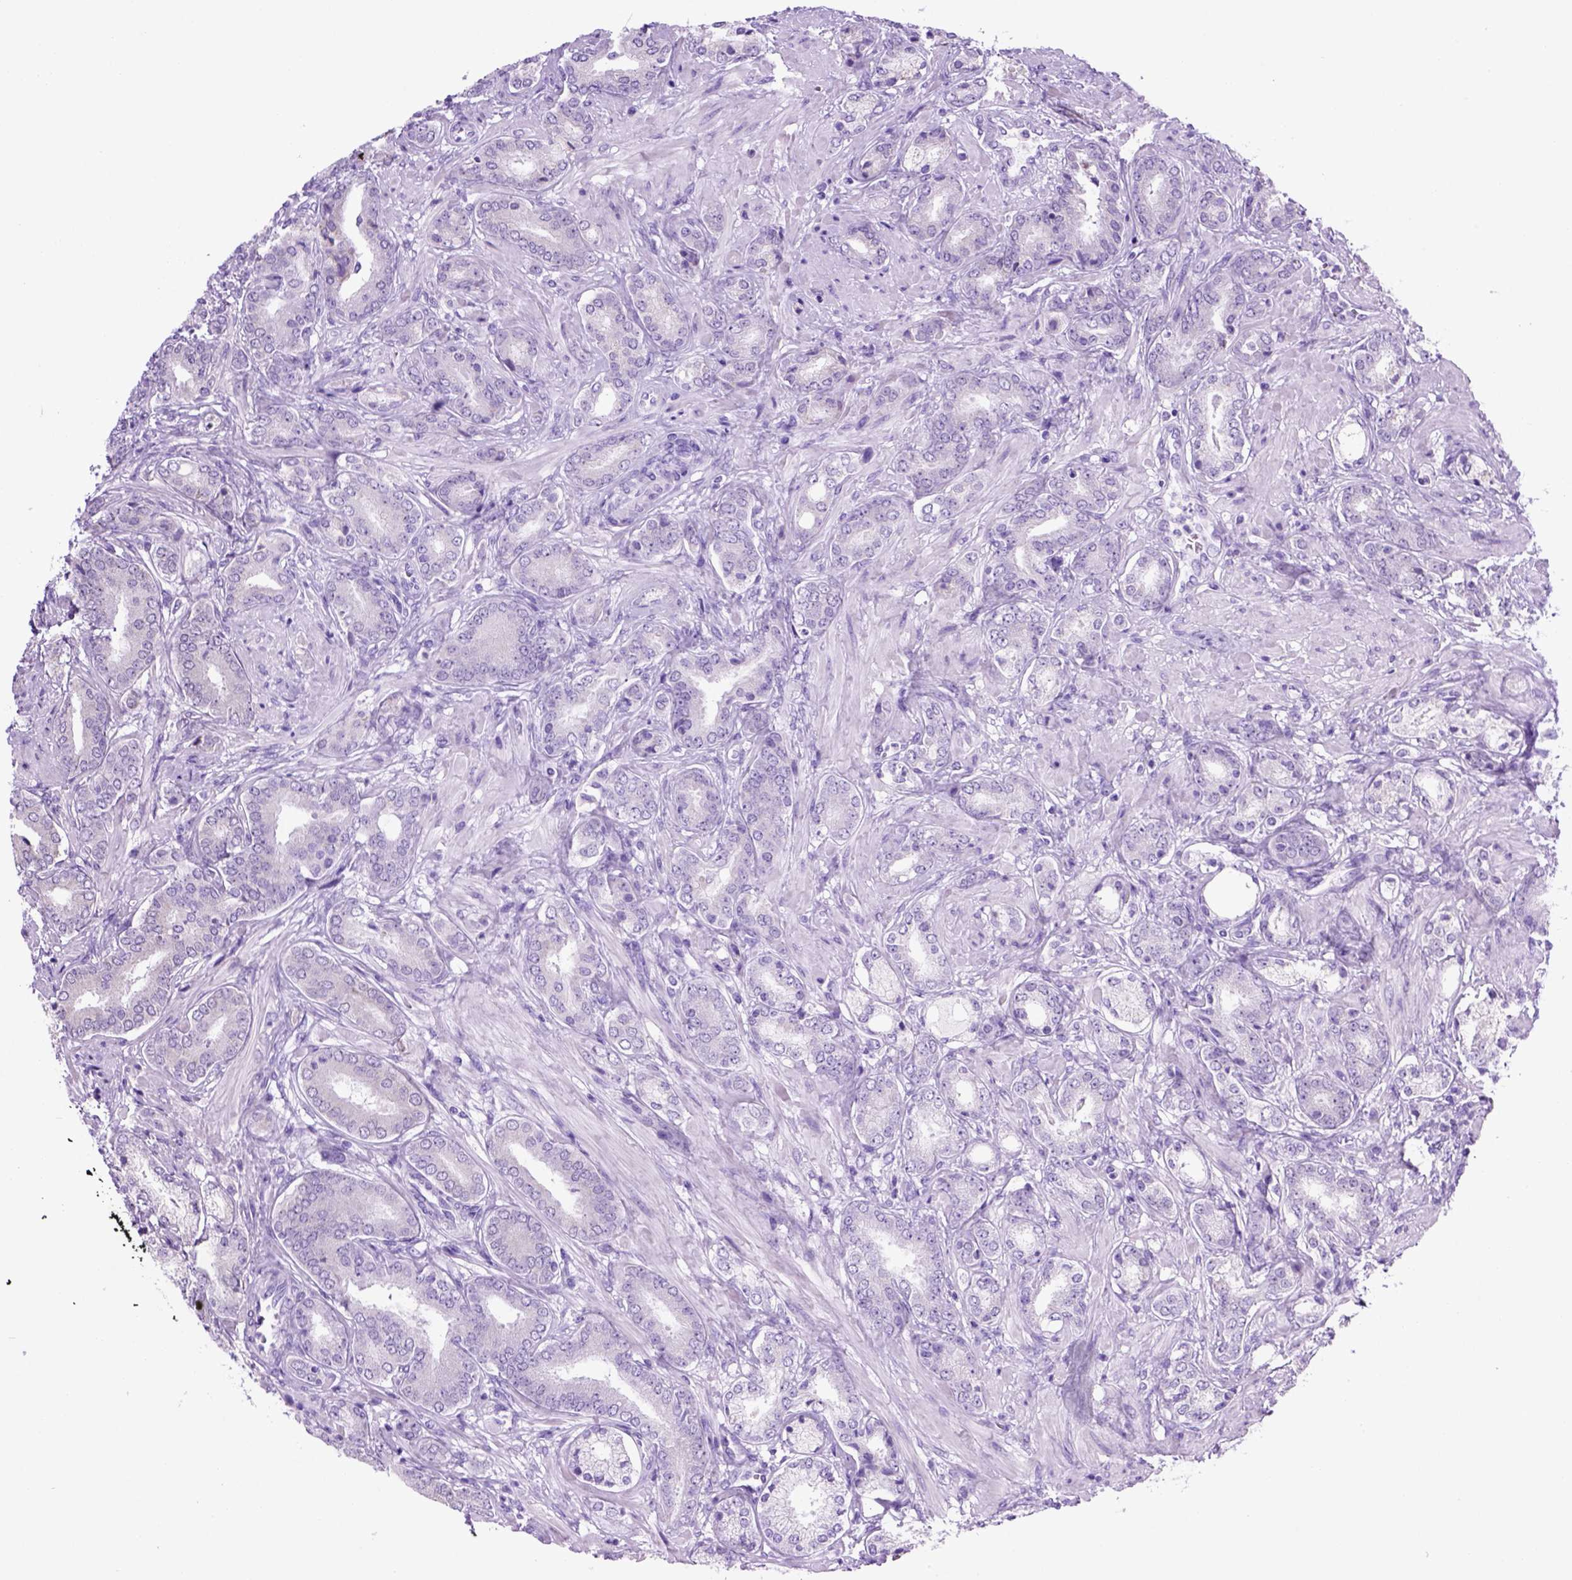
{"staining": {"intensity": "negative", "quantity": "none", "location": "none"}, "tissue": "prostate cancer", "cell_type": "Tumor cells", "image_type": "cancer", "snomed": [{"axis": "morphology", "description": "Adenocarcinoma, High grade"}, {"axis": "topography", "description": "Prostate"}], "caption": "The photomicrograph shows no staining of tumor cells in prostate high-grade adenocarcinoma.", "gene": "HHIPL2", "patient": {"sex": "male", "age": 56}}